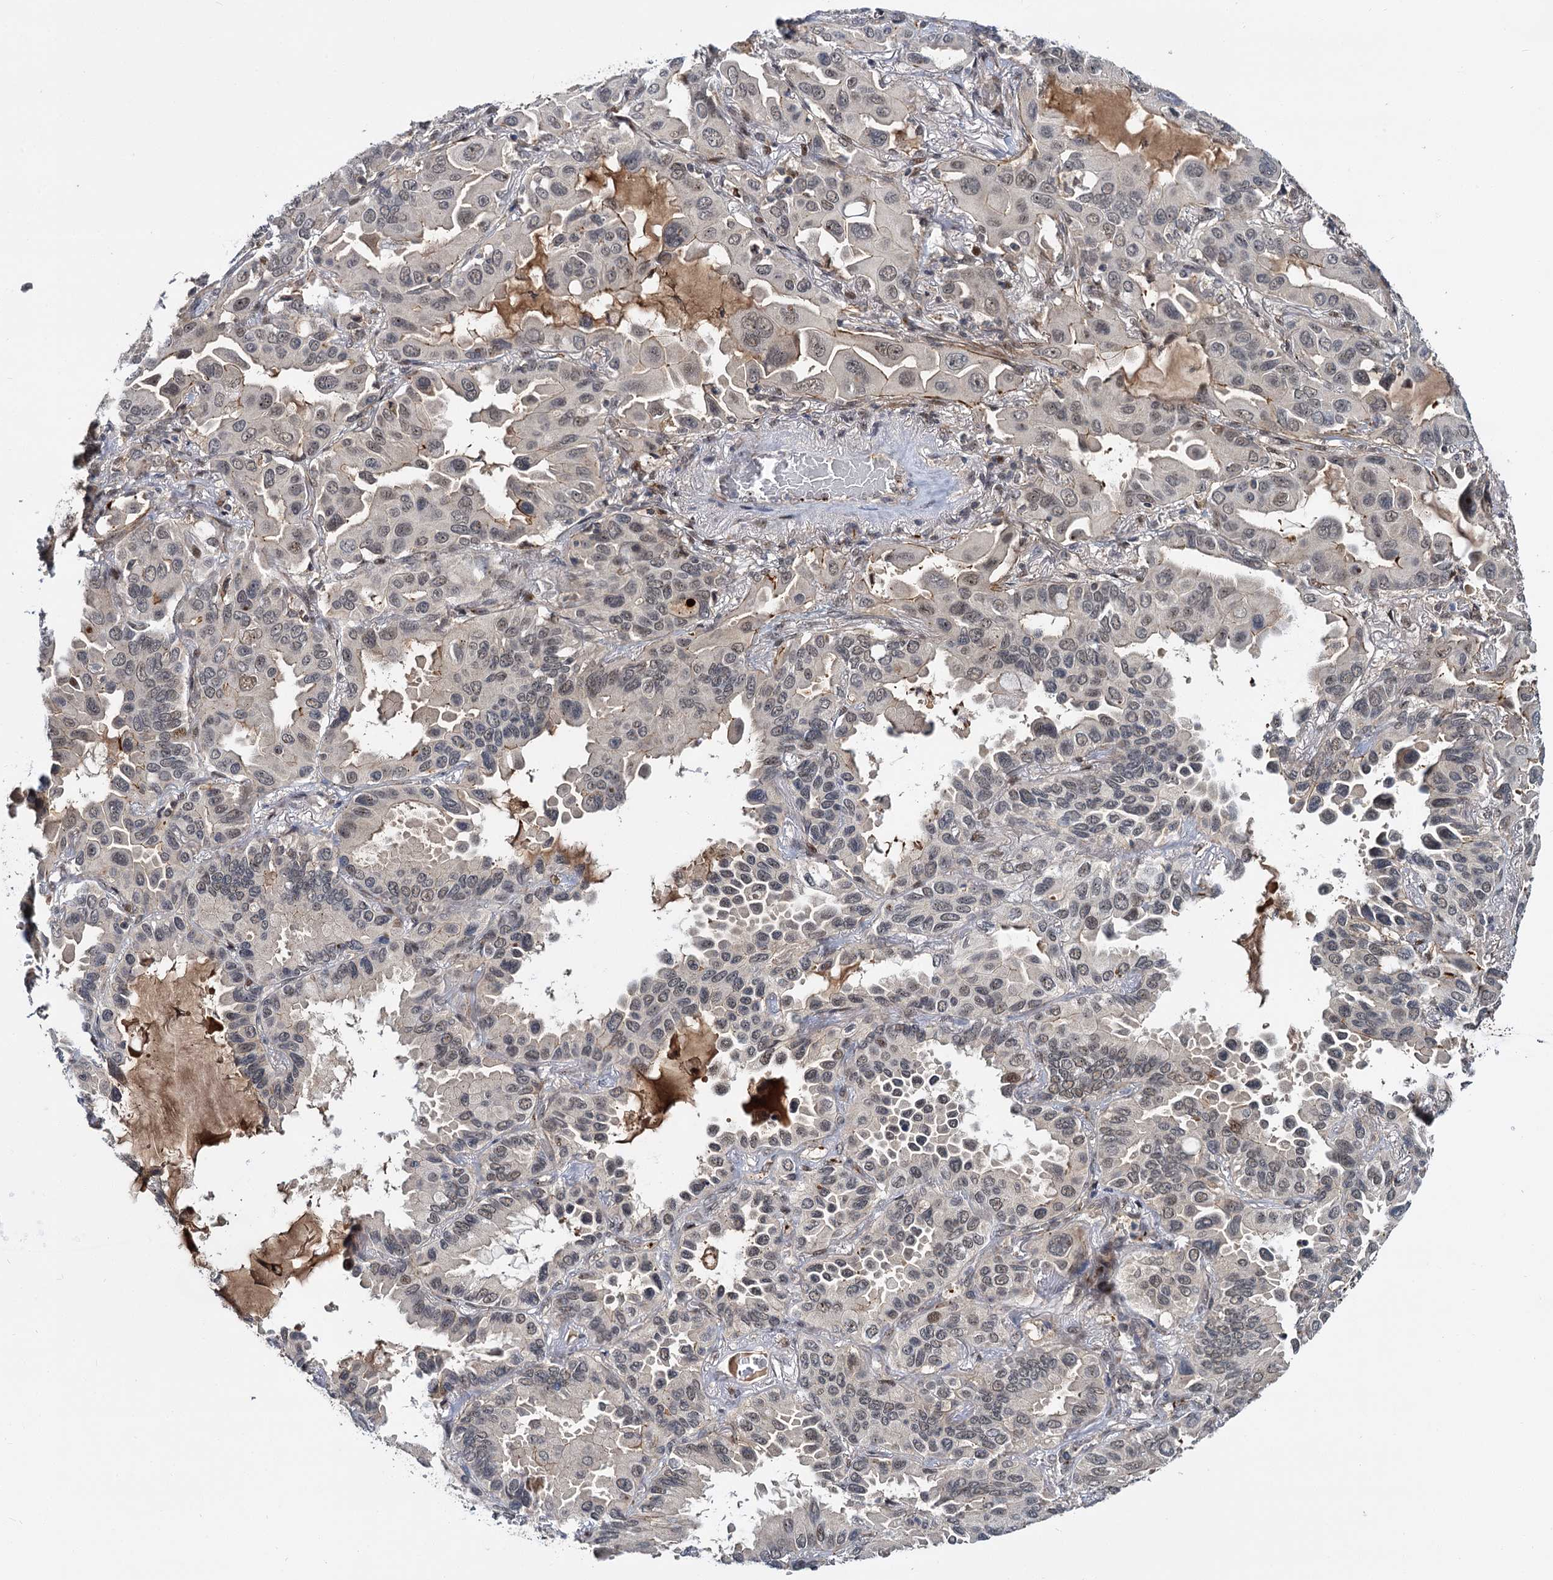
{"staining": {"intensity": "weak", "quantity": "<25%", "location": "cytoplasmic/membranous,nuclear"}, "tissue": "lung cancer", "cell_type": "Tumor cells", "image_type": "cancer", "snomed": [{"axis": "morphology", "description": "Adenocarcinoma, NOS"}, {"axis": "topography", "description": "Lung"}], "caption": "Immunohistochemistry of human lung cancer (adenocarcinoma) exhibits no positivity in tumor cells.", "gene": "MBD6", "patient": {"sex": "male", "age": 64}}